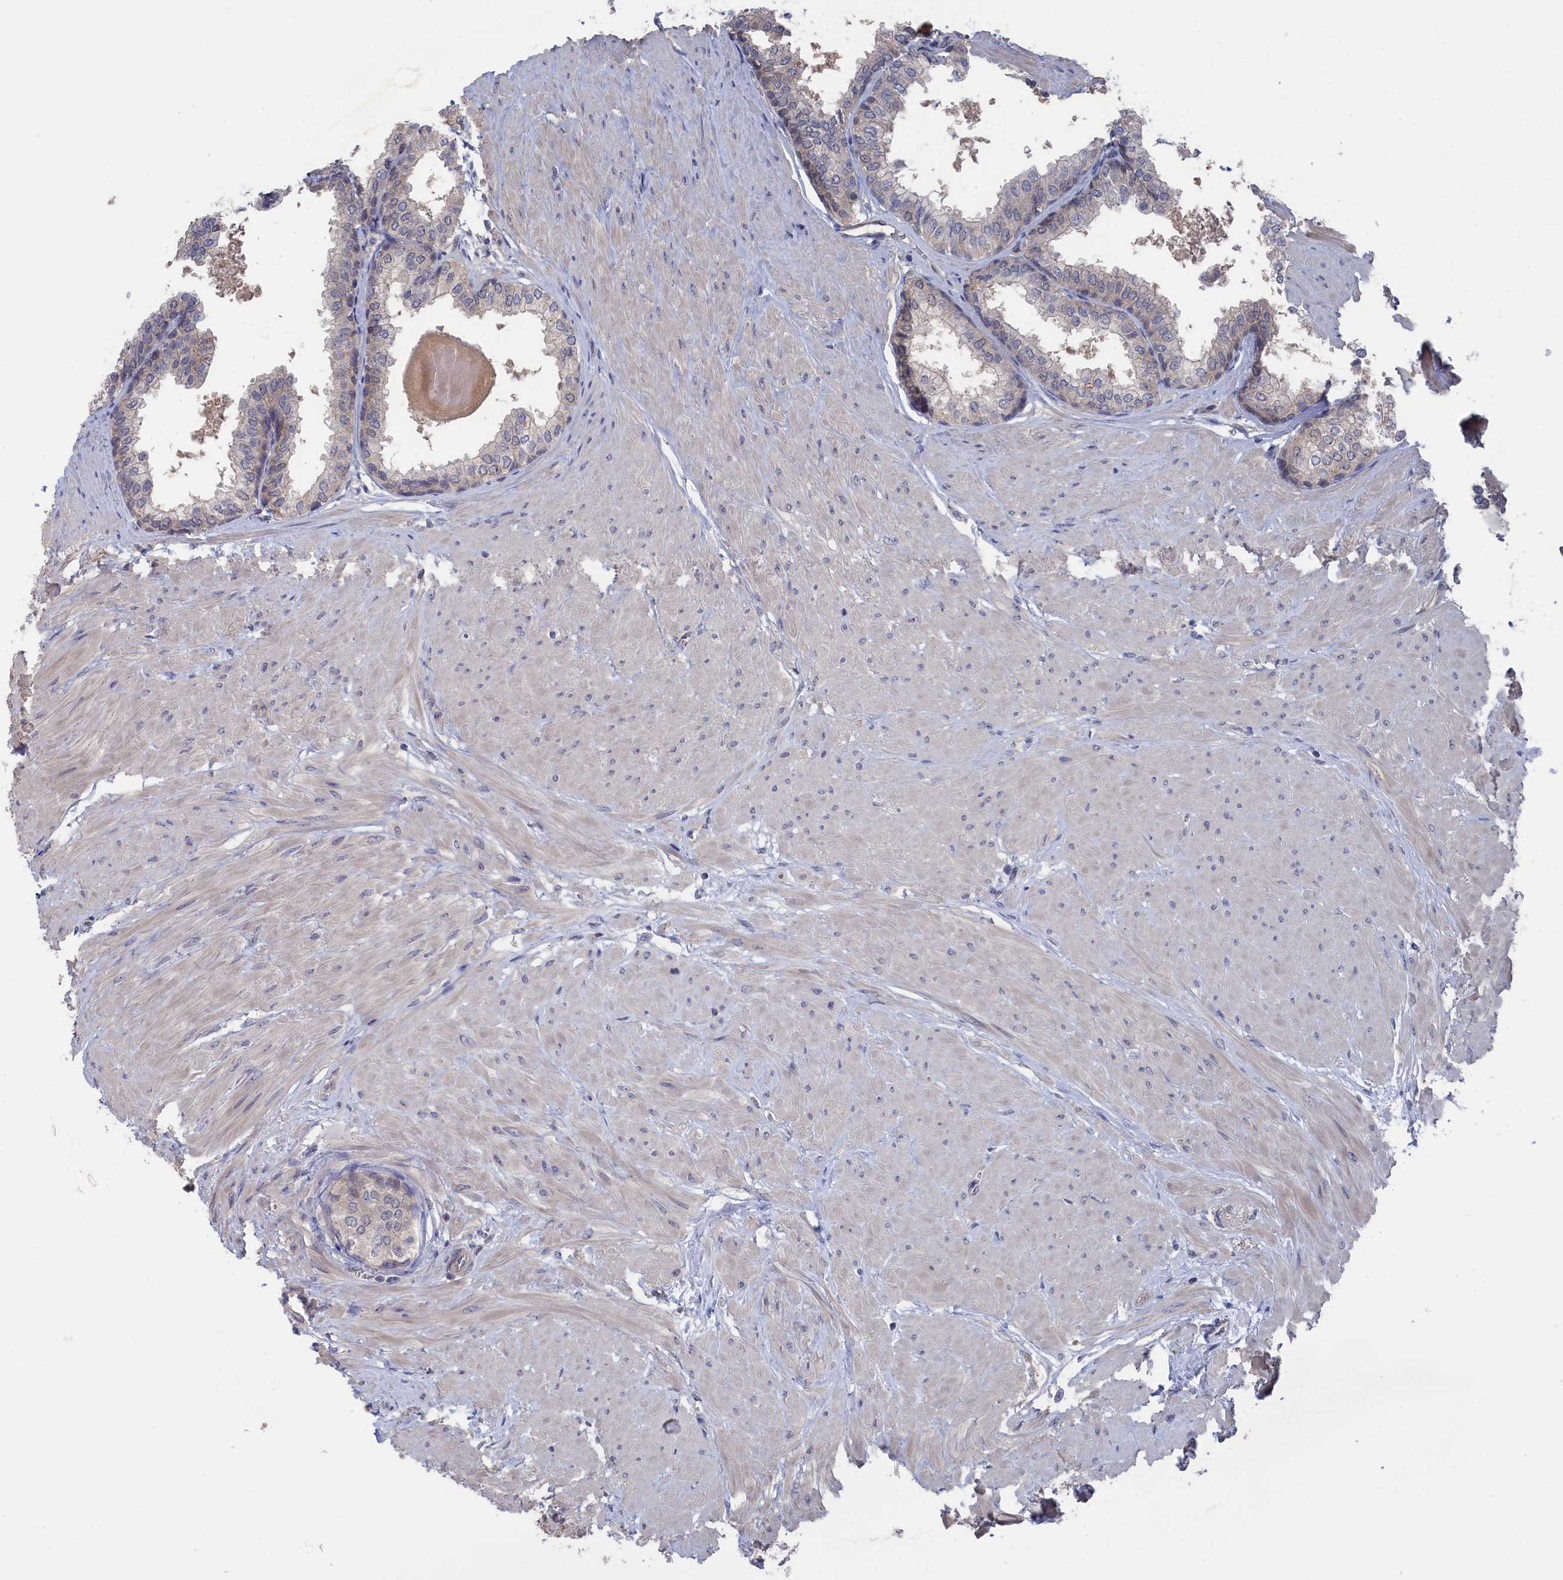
{"staining": {"intensity": "weak", "quantity": "25%-75%", "location": "cytoplasmic/membranous"}, "tissue": "prostate", "cell_type": "Glandular cells", "image_type": "normal", "snomed": [{"axis": "morphology", "description": "Normal tissue, NOS"}, {"axis": "topography", "description": "Prostate"}], "caption": "Protein analysis of benign prostate displays weak cytoplasmic/membranous expression in approximately 25%-75% of glandular cells.", "gene": "NUTF2", "patient": {"sex": "male", "age": 48}}